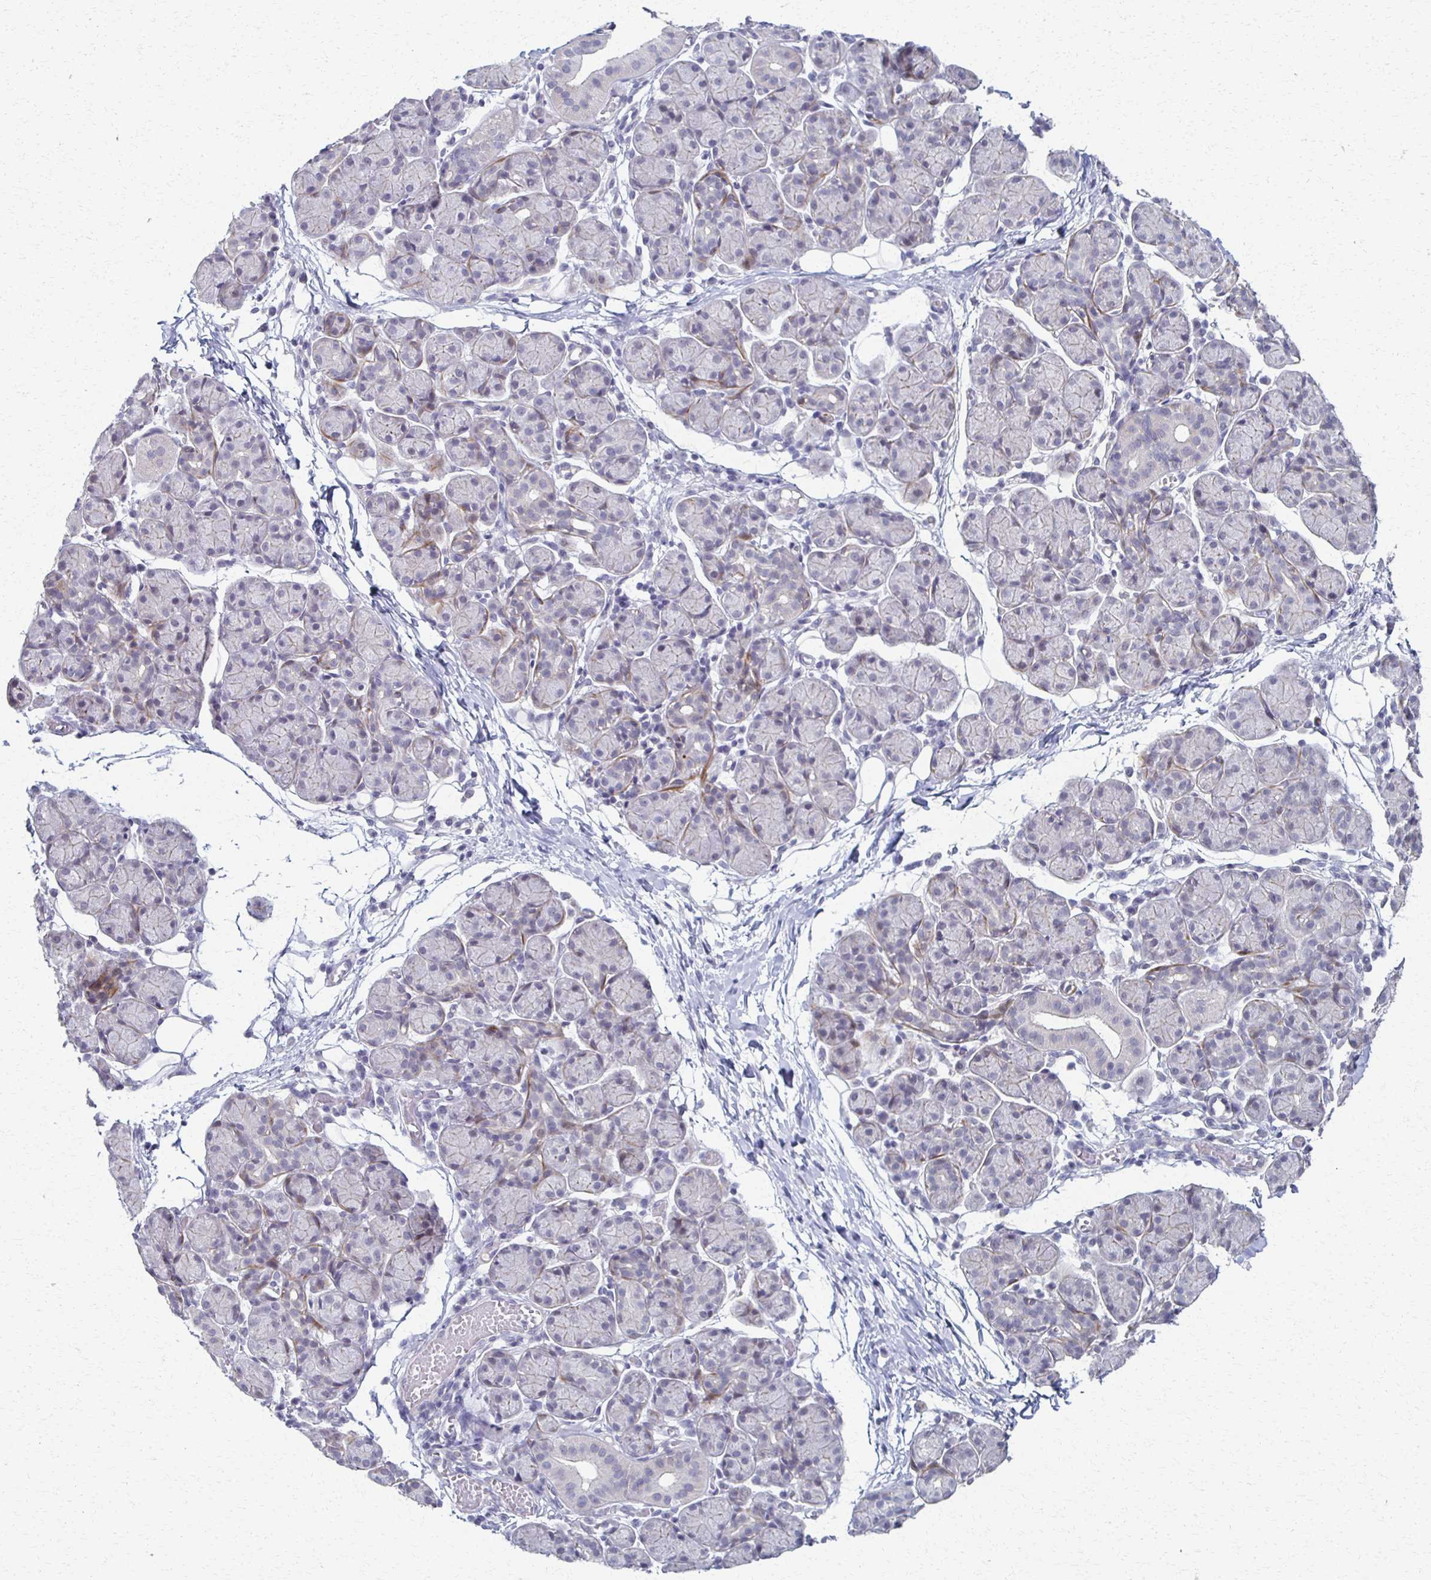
{"staining": {"intensity": "negative", "quantity": "none", "location": "none"}, "tissue": "salivary gland", "cell_type": "Glandular cells", "image_type": "normal", "snomed": [{"axis": "morphology", "description": "Normal tissue, NOS"}, {"axis": "morphology", "description": "Inflammation, NOS"}, {"axis": "topography", "description": "Lymph node"}, {"axis": "topography", "description": "Salivary gland"}], "caption": "Immunohistochemical staining of unremarkable human salivary gland displays no significant positivity in glandular cells. Nuclei are stained in blue.", "gene": "FOXO4", "patient": {"sex": "male", "age": 3}}